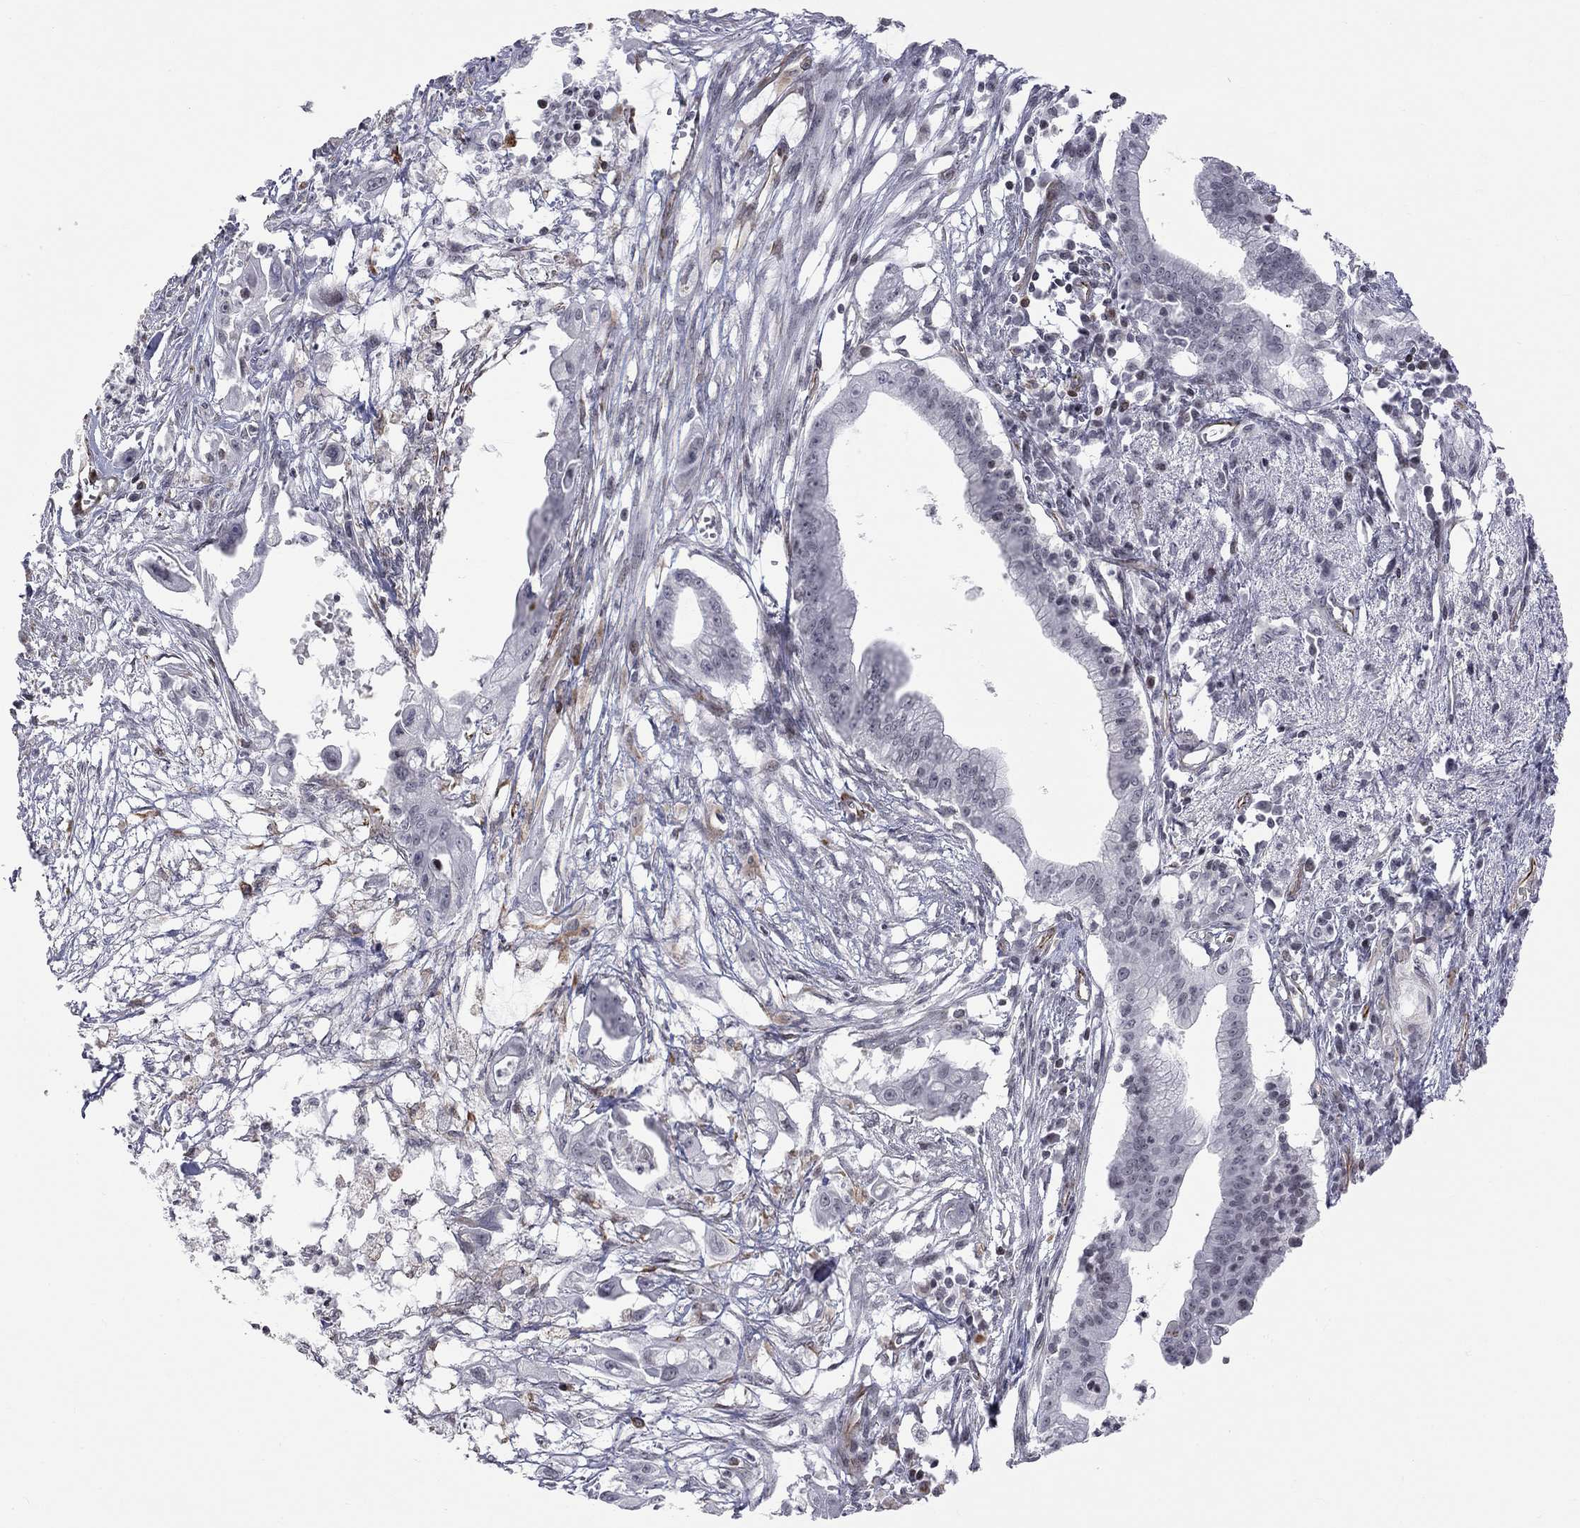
{"staining": {"intensity": "negative", "quantity": "none", "location": "none"}, "tissue": "pancreatic cancer", "cell_type": "Tumor cells", "image_type": "cancer", "snomed": [{"axis": "morphology", "description": "Normal tissue, NOS"}, {"axis": "morphology", "description": "Adenocarcinoma, NOS"}, {"axis": "topography", "description": "Pancreas"}], "caption": "Tumor cells are negative for protein expression in human pancreatic cancer. (Immunohistochemistry, brightfield microscopy, high magnification).", "gene": "MTNR1B", "patient": {"sex": "female", "age": 58}}